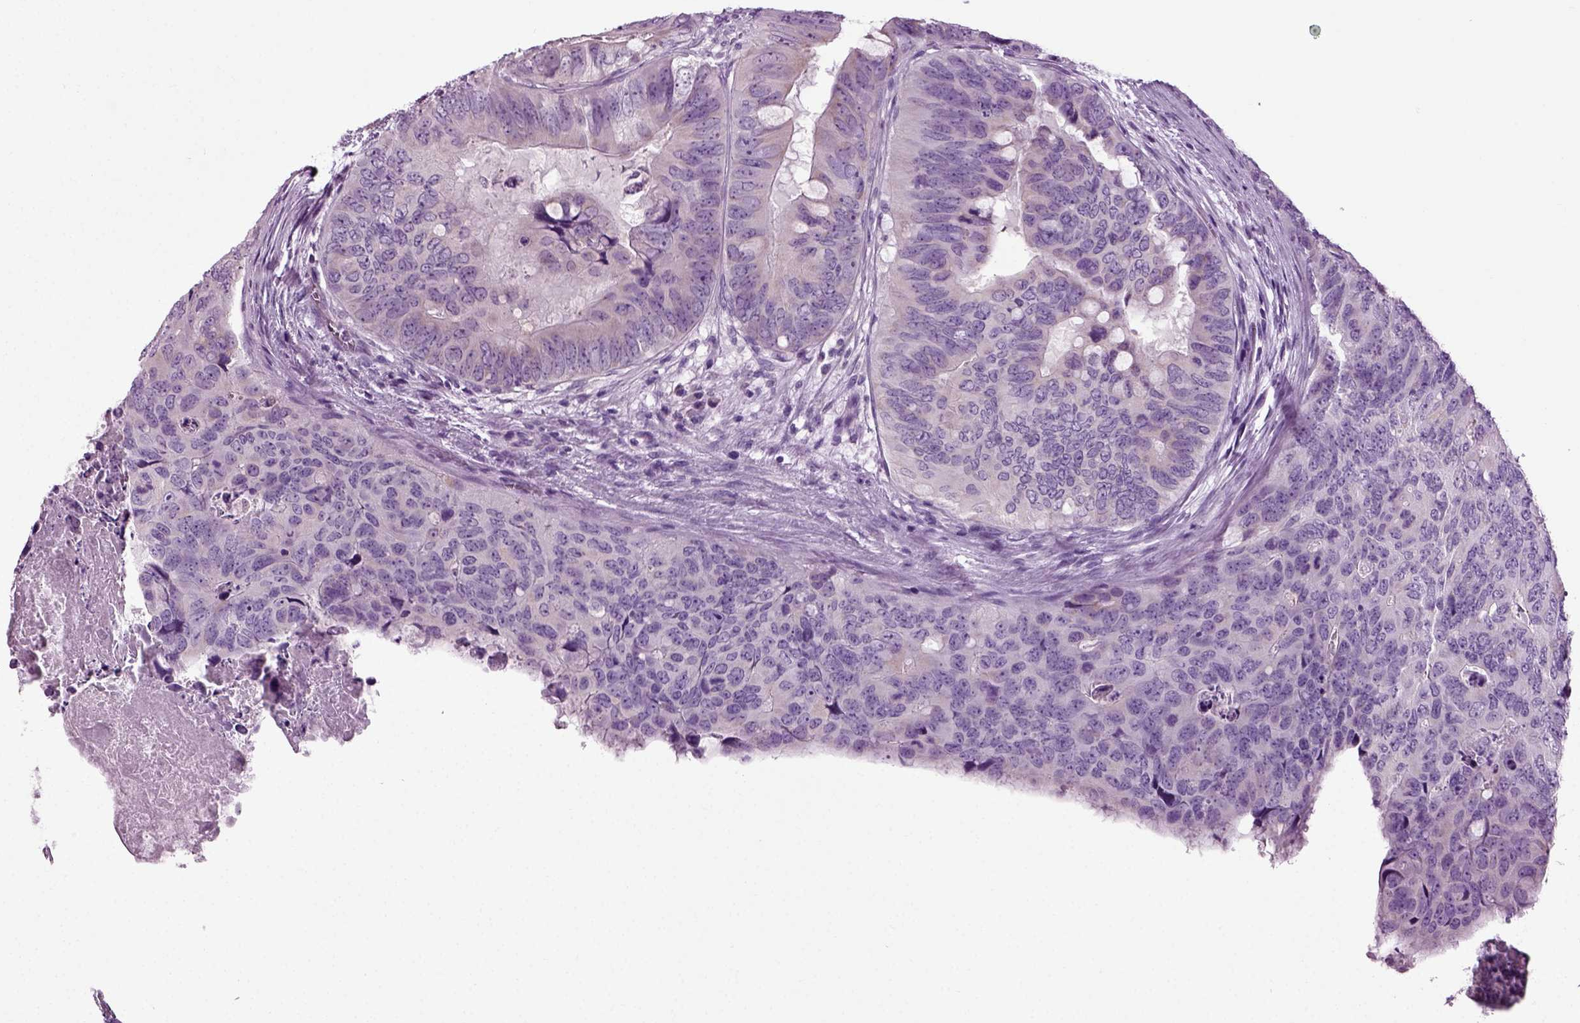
{"staining": {"intensity": "negative", "quantity": "none", "location": "none"}, "tissue": "colorectal cancer", "cell_type": "Tumor cells", "image_type": "cancer", "snomed": [{"axis": "morphology", "description": "Adenocarcinoma, NOS"}, {"axis": "topography", "description": "Colon"}], "caption": "High magnification brightfield microscopy of colorectal adenocarcinoma stained with DAB (brown) and counterstained with hematoxylin (blue): tumor cells show no significant positivity. (Immunohistochemistry, brightfield microscopy, high magnification).", "gene": "DNAH10", "patient": {"sex": "male", "age": 79}}